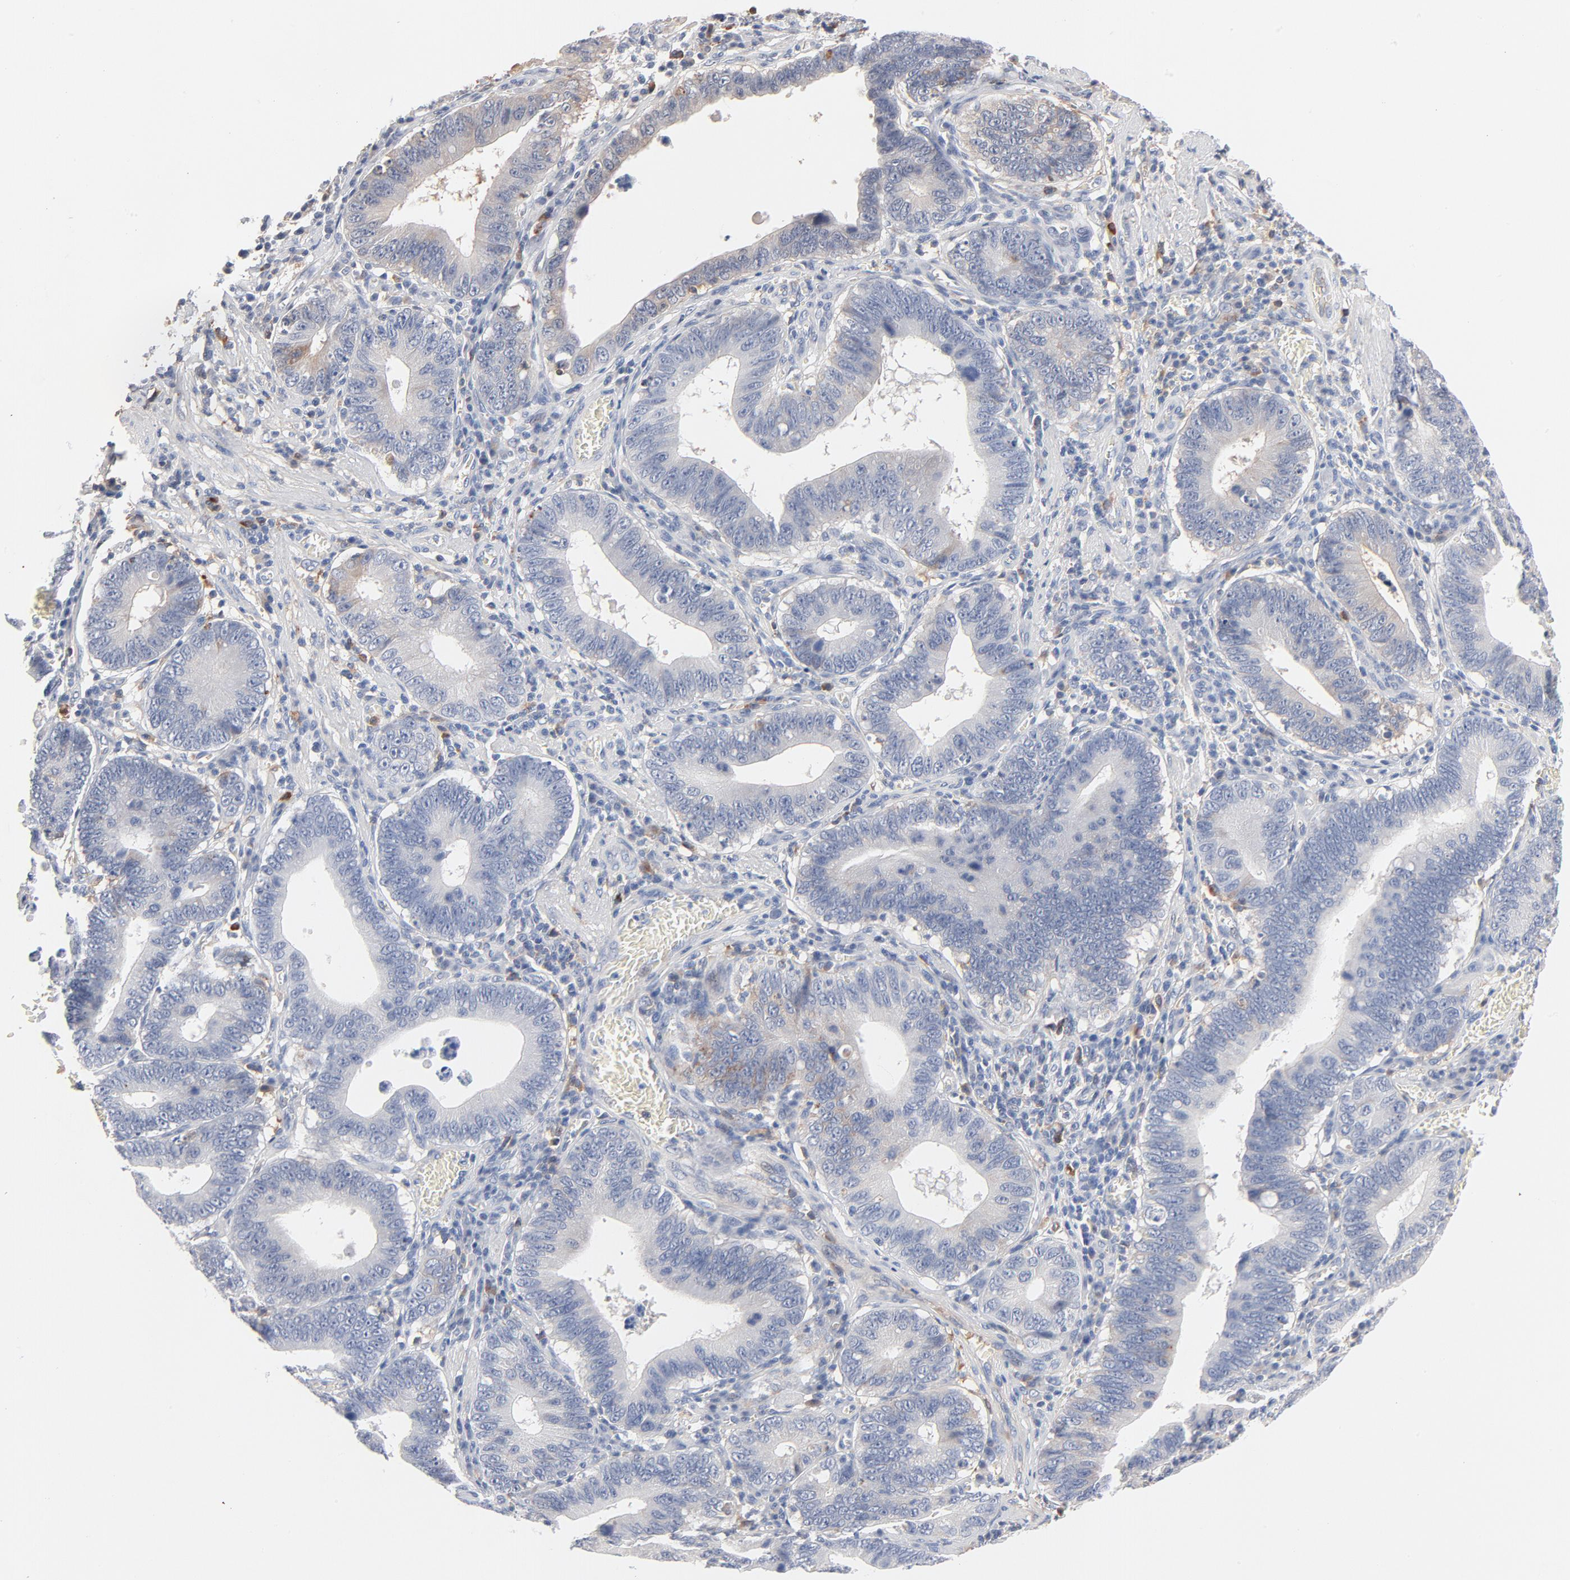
{"staining": {"intensity": "negative", "quantity": "none", "location": "none"}, "tissue": "stomach cancer", "cell_type": "Tumor cells", "image_type": "cancer", "snomed": [{"axis": "morphology", "description": "Adenocarcinoma, NOS"}, {"axis": "topography", "description": "Stomach"}, {"axis": "topography", "description": "Gastric cardia"}], "caption": "Stomach cancer was stained to show a protein in brown. There is no significant staining in tumor cells. The staining was performed using DAB (3,3'-diaminobenzidine) to visualize the protein expression in brown, while the nuclei were stained in blue with hematoxylin (Magnification: 20x).", "gene": "SERPINA4", "patient": {"sex": "male", "age": 59}}